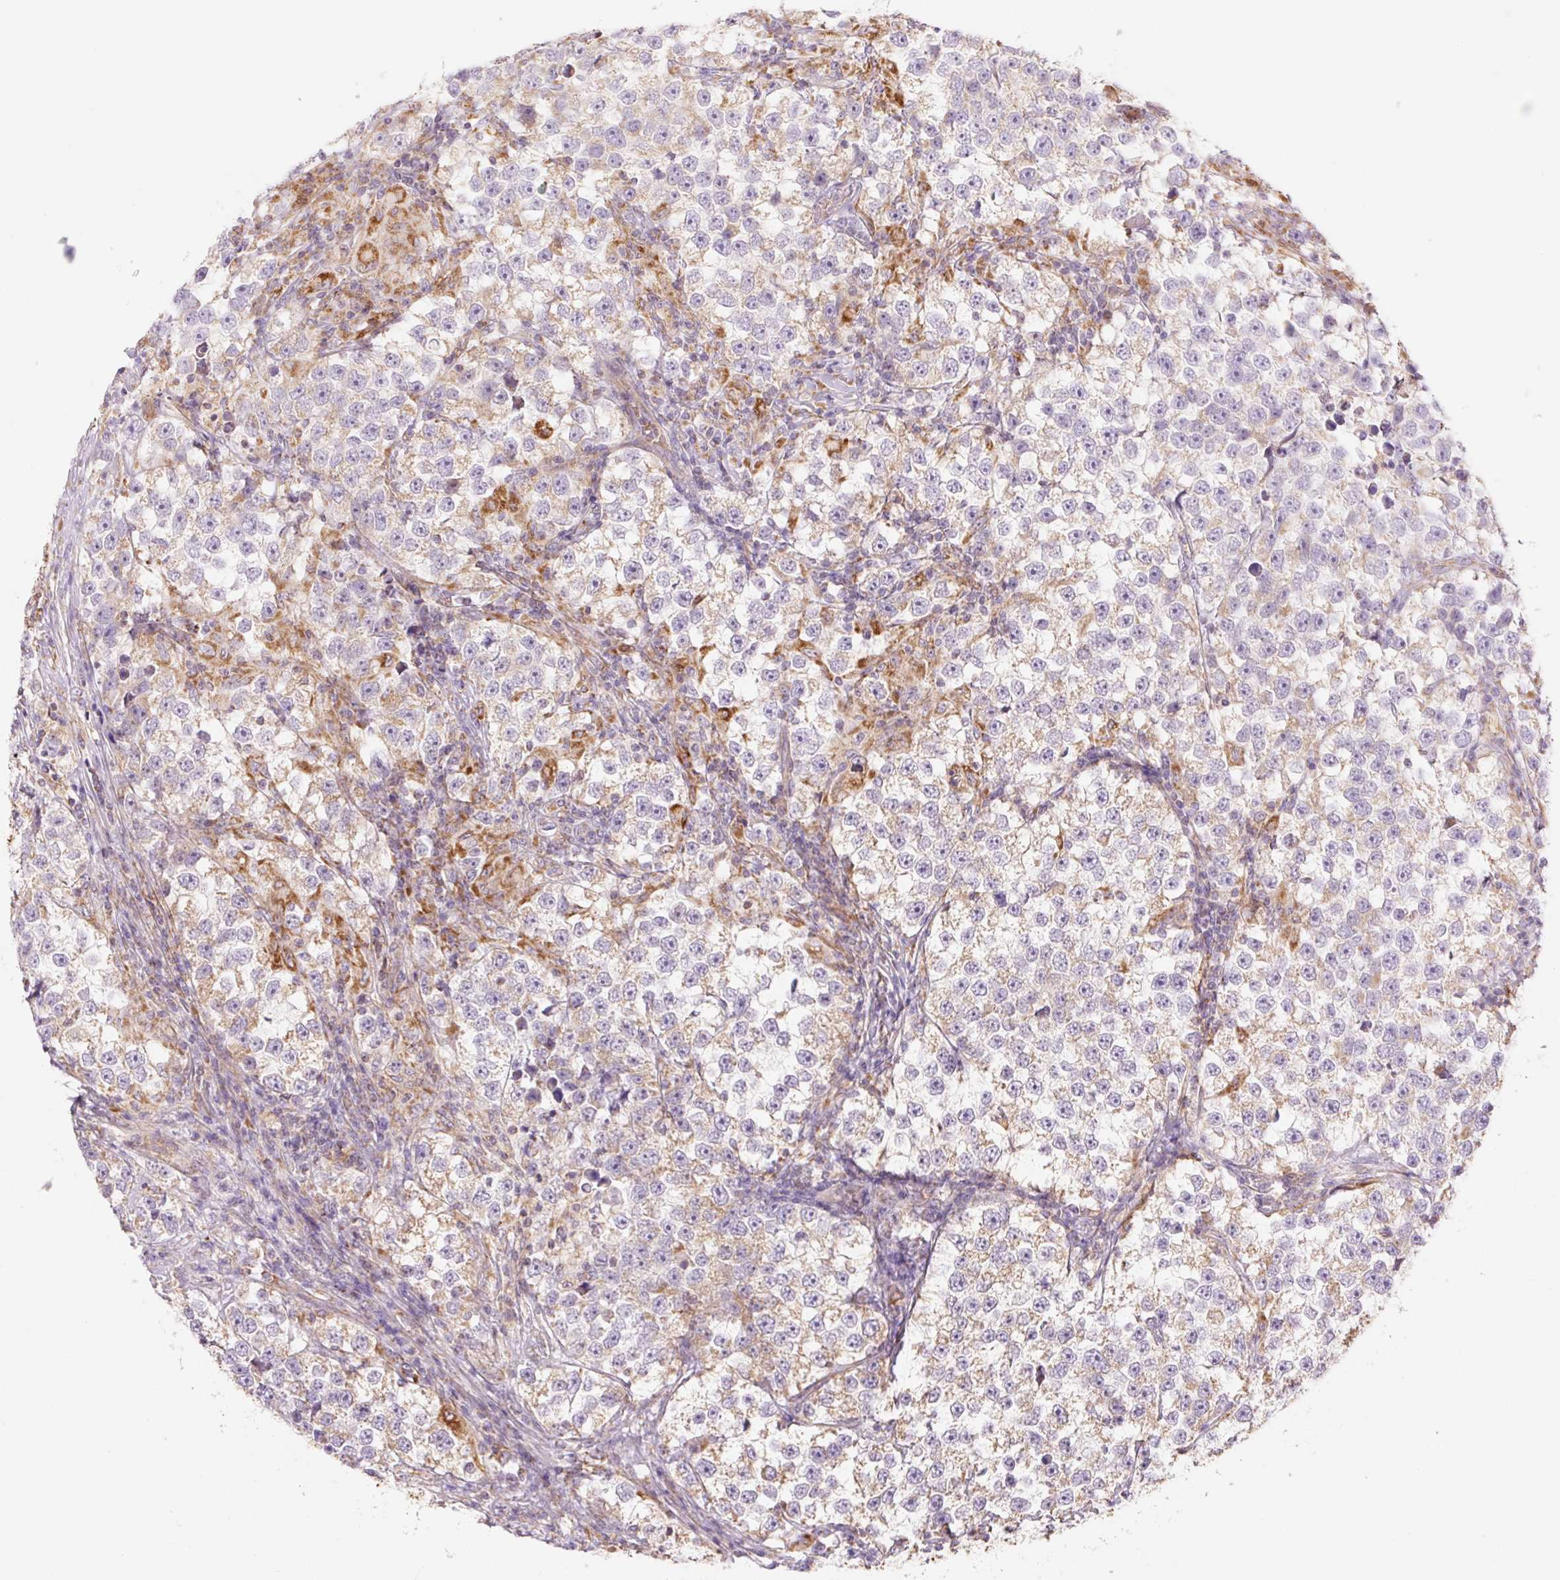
{"staining": {"intensity": "weak", "quantity": "25%-75%", "location": "cytoplasmic/membranous"}, "tissue": "testis cancer", "cell_type": "Tumor cells", "image_type": "cancer", "snomed": [{"axis": "morphology", "description": "Seminoma, NOS"}, {"axis": "topography", "description": "Testis"}], "caption": "A histopathology image of human testis cancer (seminoma) stained for a protein exhibits weak cytoplasmic/membranous brown staining in tumor cells. The staining is performed using DAB brown chromogen to label protein expression. The nuclei are counter-stained blue using hematoxylin.", "gene": "GOSR2", "patient": {"sex": "male", "age": 46}}